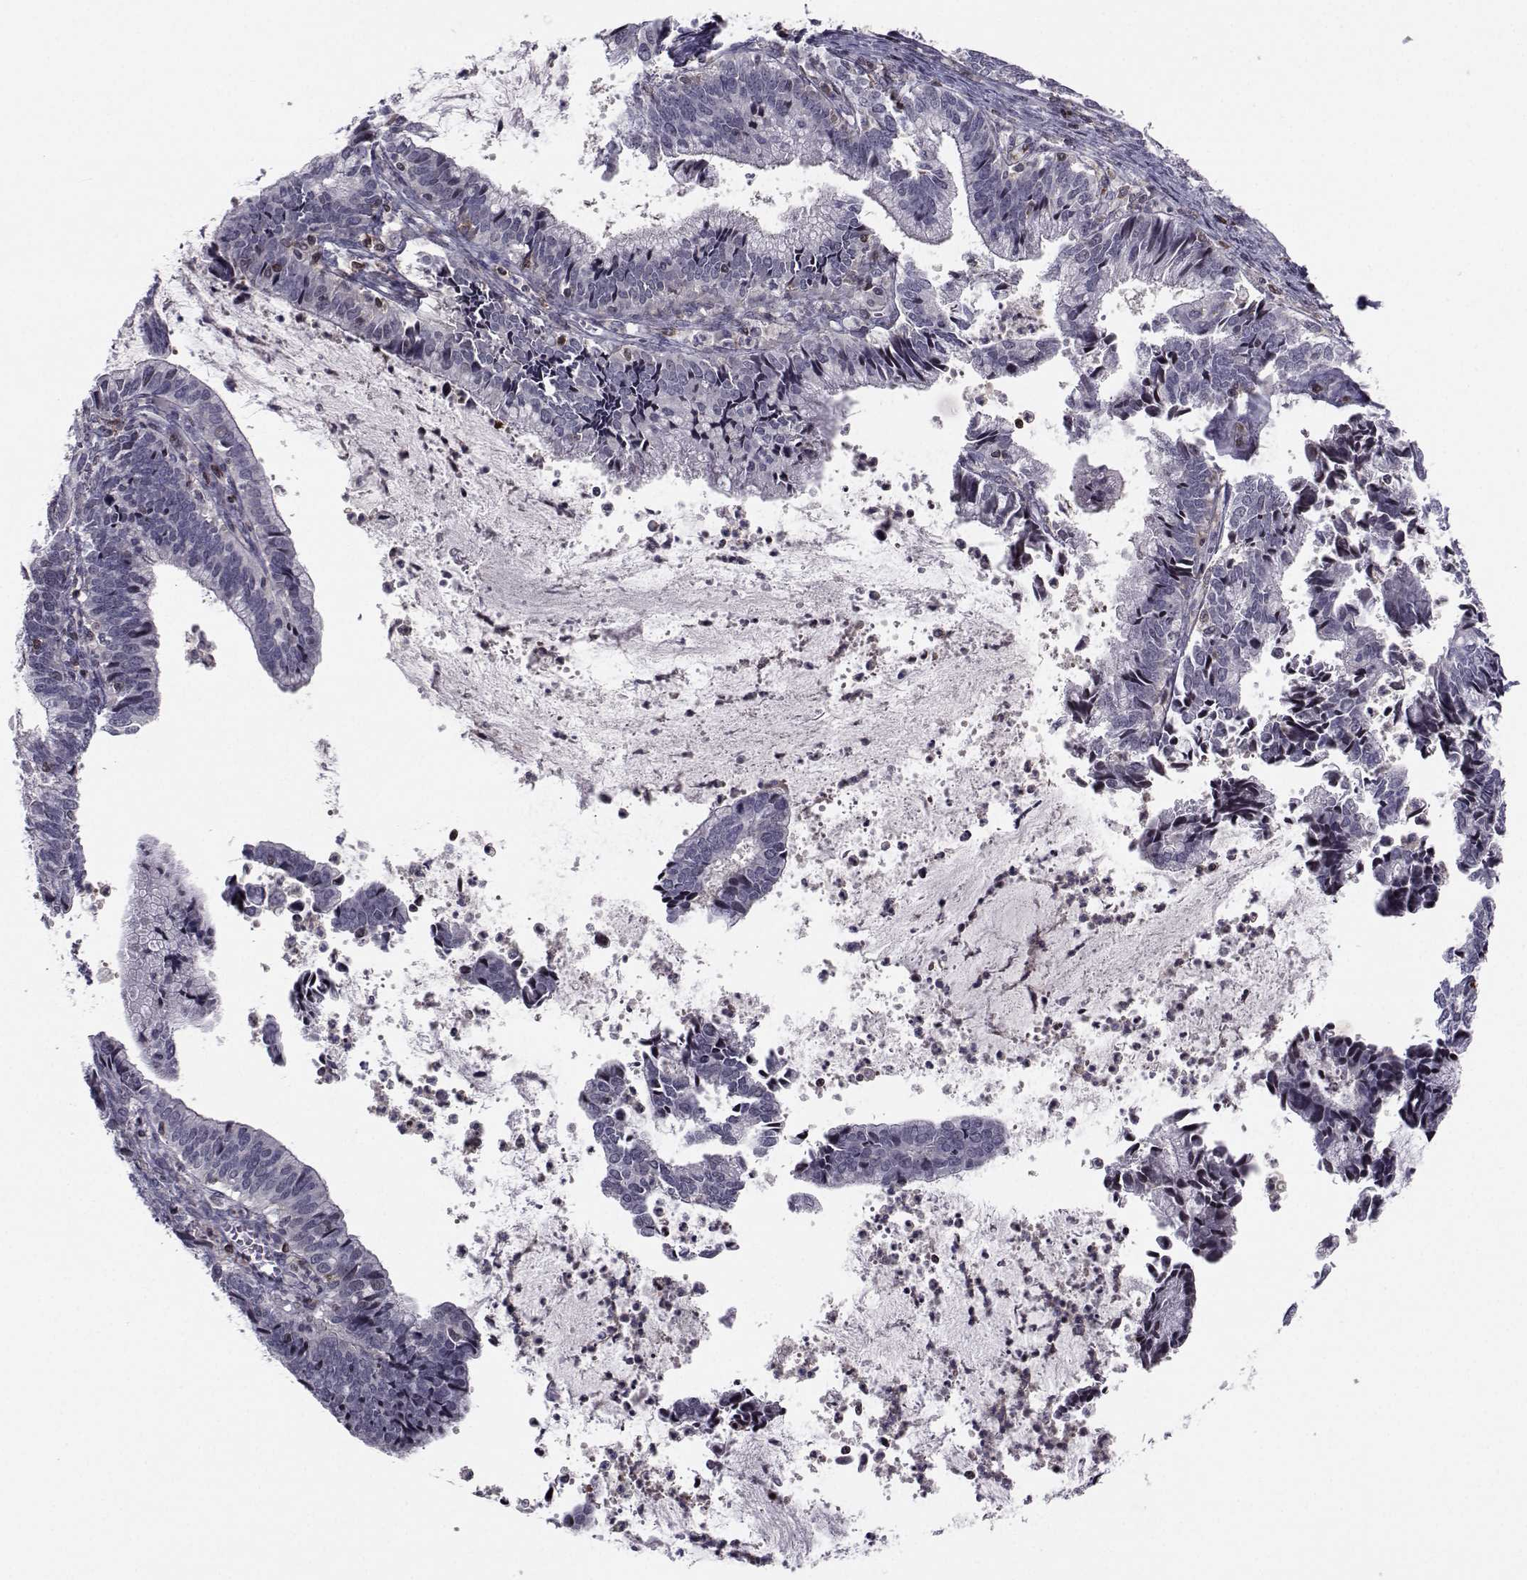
{"staining": {"intensity": "negative", "quantity": "none", "location": "none"}, "tissue": "cervical cancer", "cell_type": "Tumor cells", "image_type": "cancer", "snomed": [{"axis": "morphology", "description": "Adenocarcinoma, NOS"}, {"axis": "topography", "description": "Cervix"}], "caption": "DAB immunohistochemical staining of adenocarcinoma (cervical) demonstrates no significant staining in tumor cells. The staining is performed using DAB (3,3'-diaminobenzidine) brown chromogen with nuclei counter-stained in using hematoxylin.", "gene": "PCP4L1", "patient": {"sex": "female", "age": 42}}